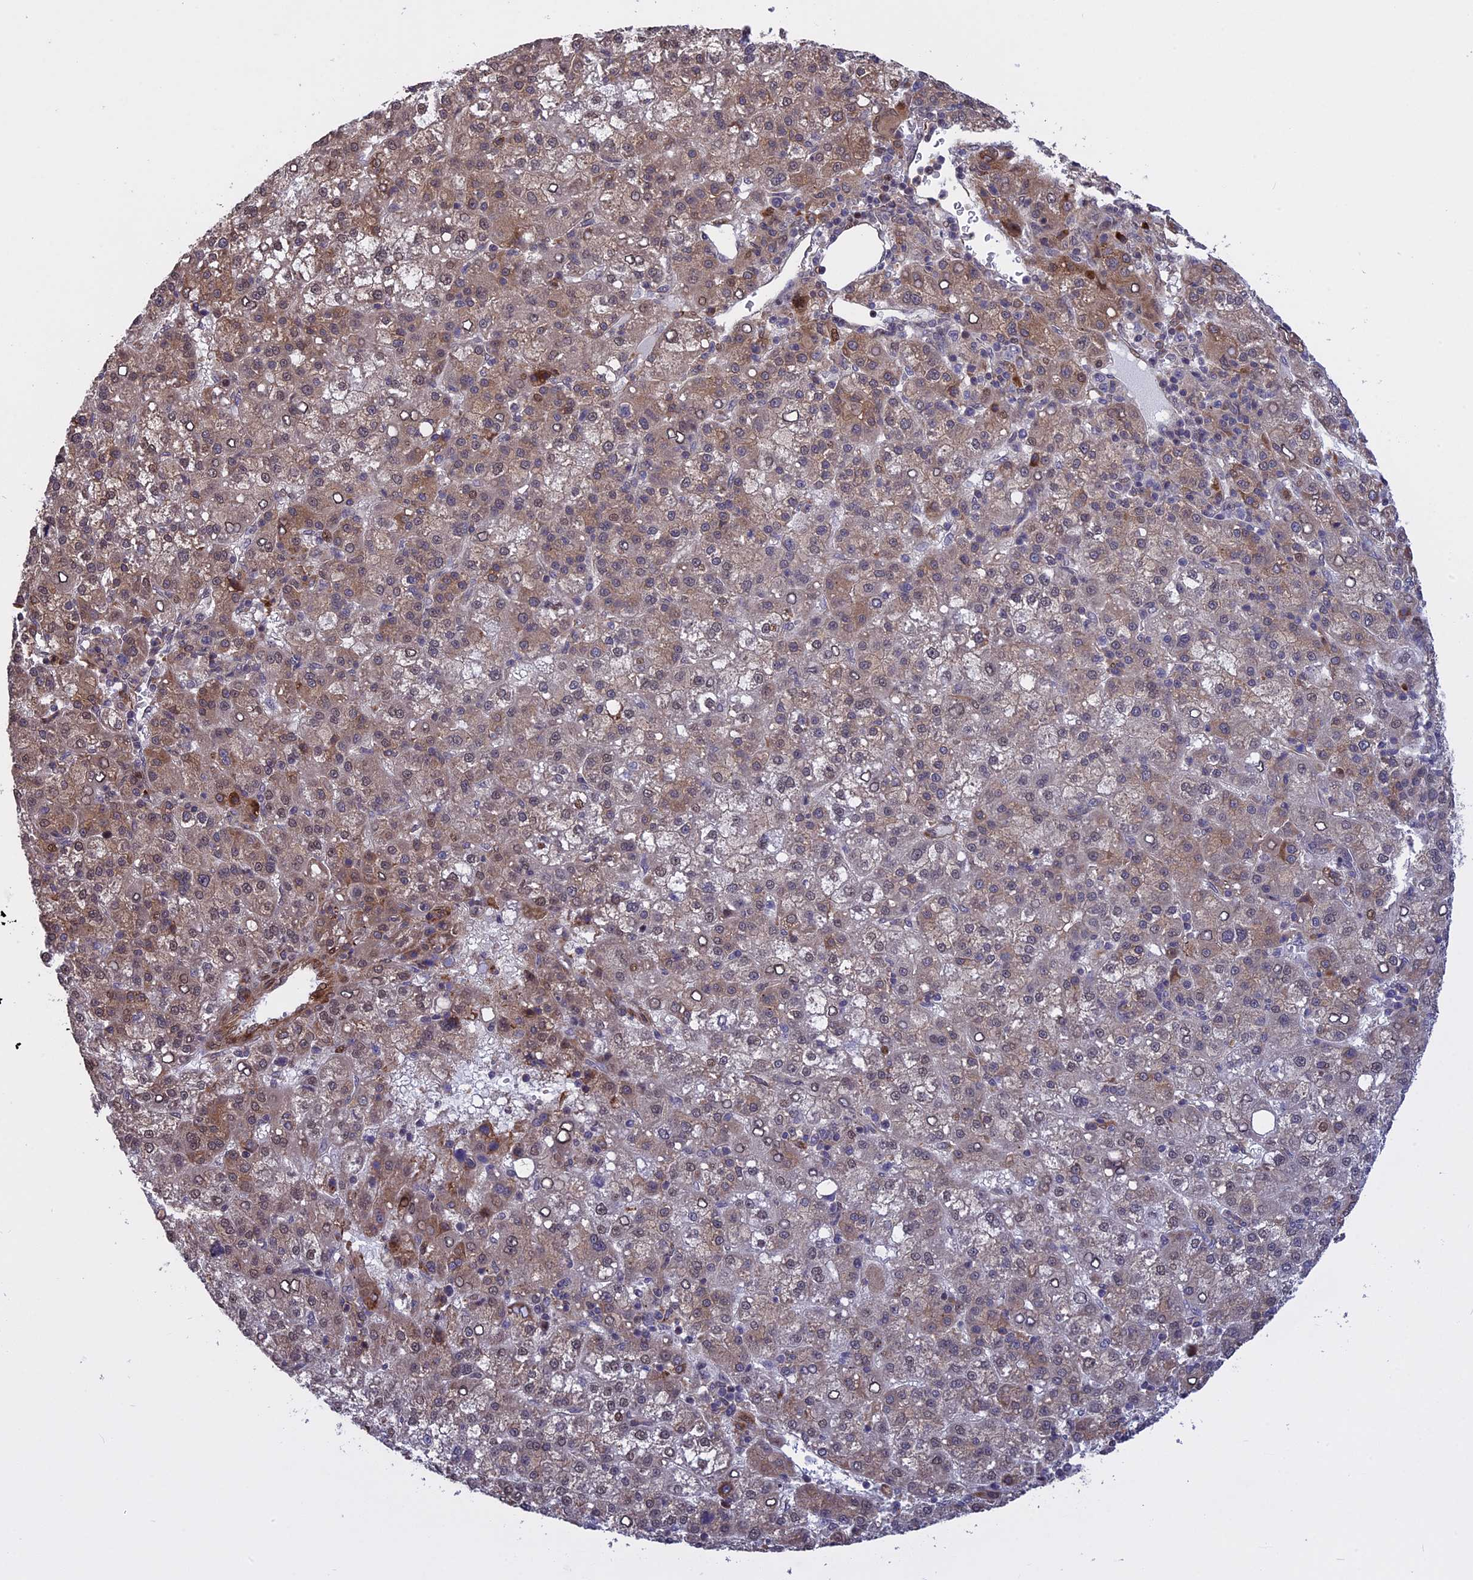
{"staining": {"intensity": "moderate", "quantity": "25%-75%", "location": "cytoplasmic/membranous,nuclear"}, "tissue": "liver cancer", "cell_type": "Tumor cells", "image_type": "cancer", "snomed": [{"axis": "morphology", "description": "Carcinoma, Hepatocellular, NOS"}, {"axis": "topography", "description": "Liver"}], "caption": "Protein expression analysis of hepatocellular carcinoma (liver) exhibits moderate cytoplasmic/membranous and nuclear staining in approximately 25%-75% of tumor cells. Nuclei are stained in blue.", "gene": "DDX60L", "patient": {"sex": "female", "age": 58}}